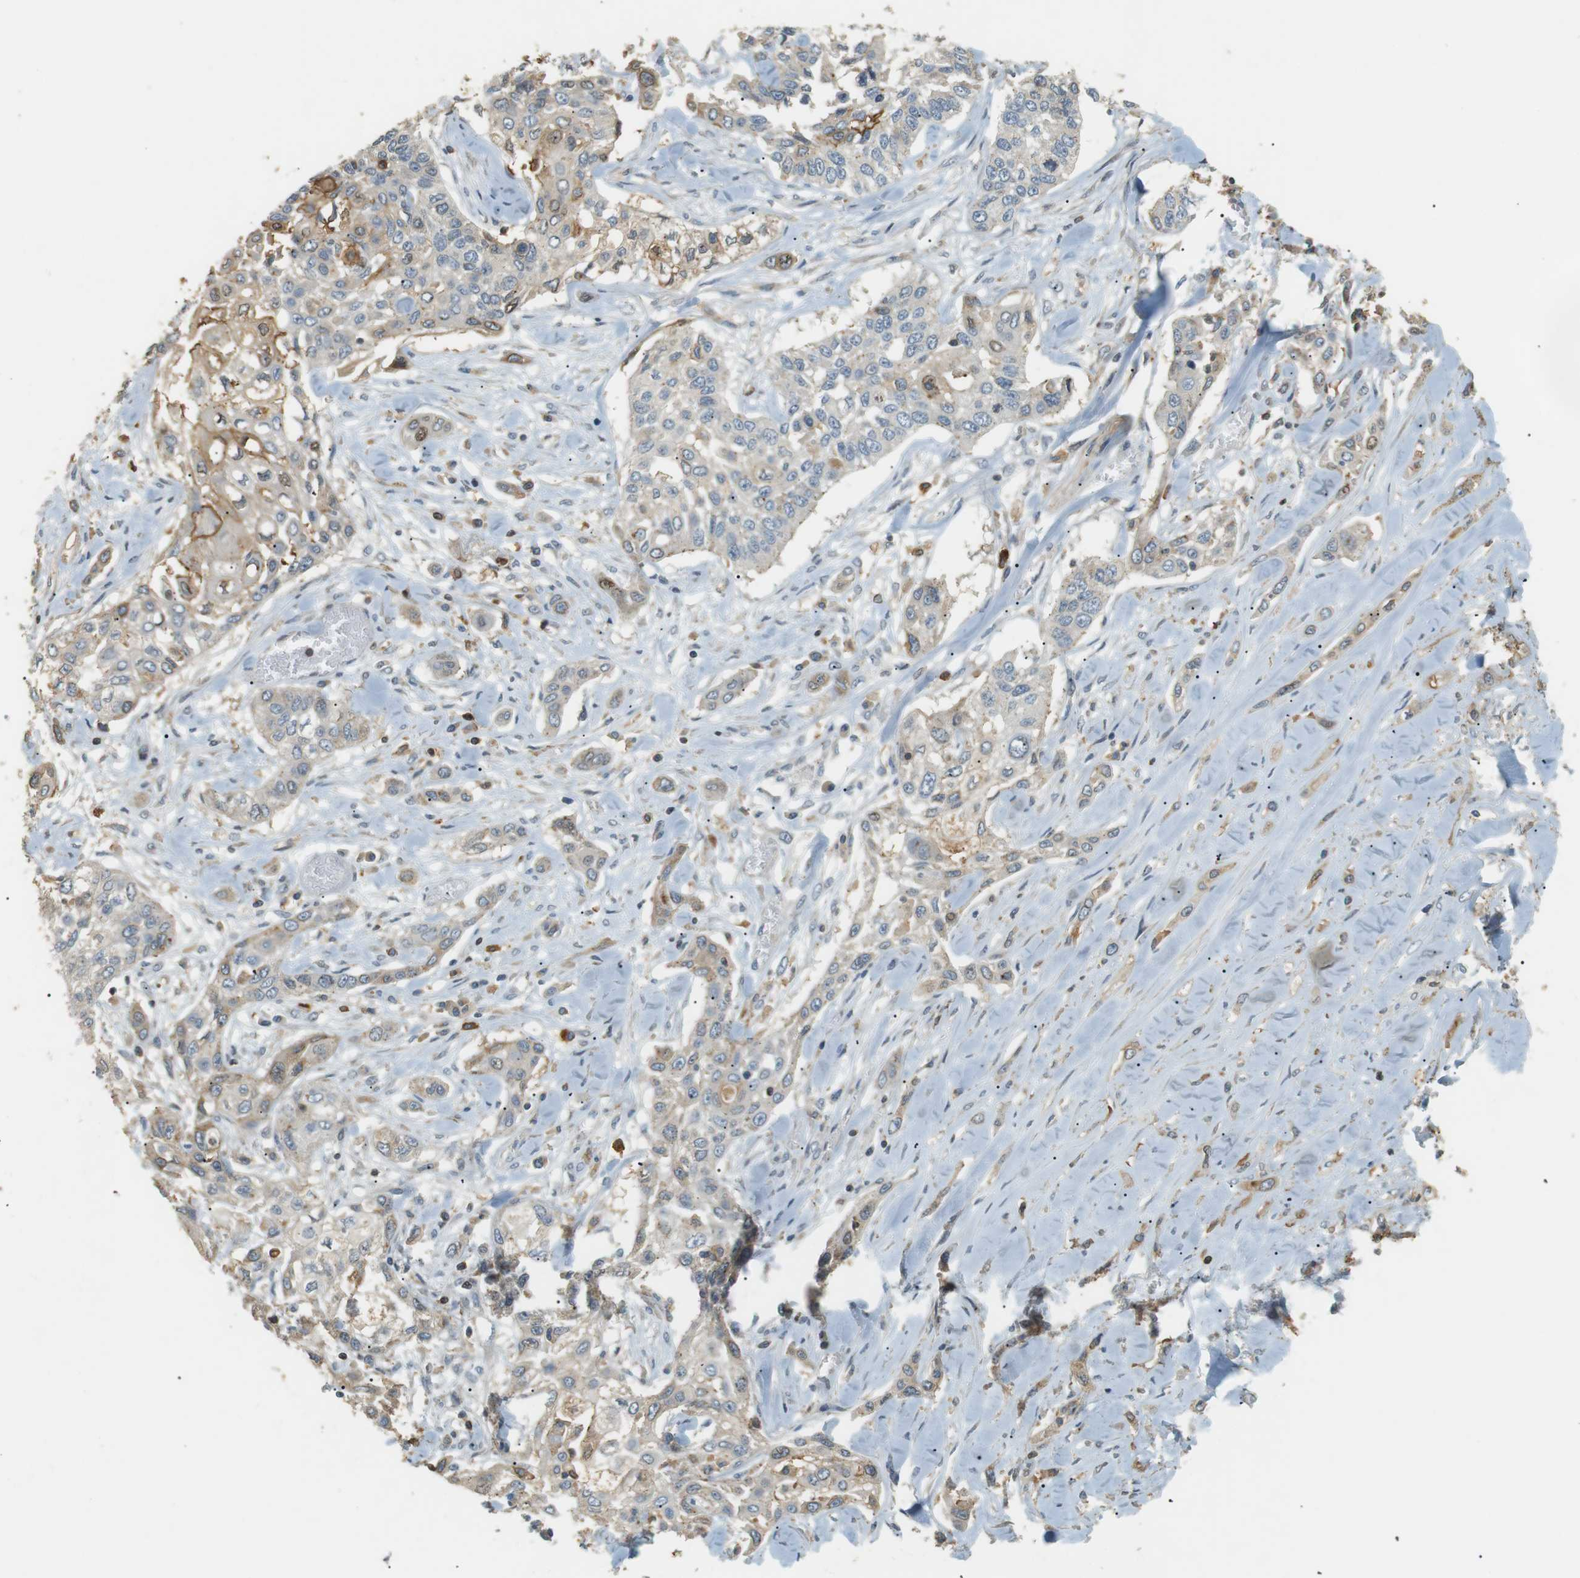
{"staining": {"intensity": "weak", "quantity": "<25%", "location": "cytoplasmic/membranous"}, "tissue": "lung cancer", "cell_type": "Tumor cells", "image_type": "cancer", "snomed": [{"axis": "morphology", "description": "Squamous cell carcinoma, NOS"}, {"axis": "topography", "description": "Lung"}], "caption": "There is no significant staining in tumor cells of lung squamous cell carcinoma.", "gene": "P2RY1", "patient": {"sex": "male", "age": 71}}